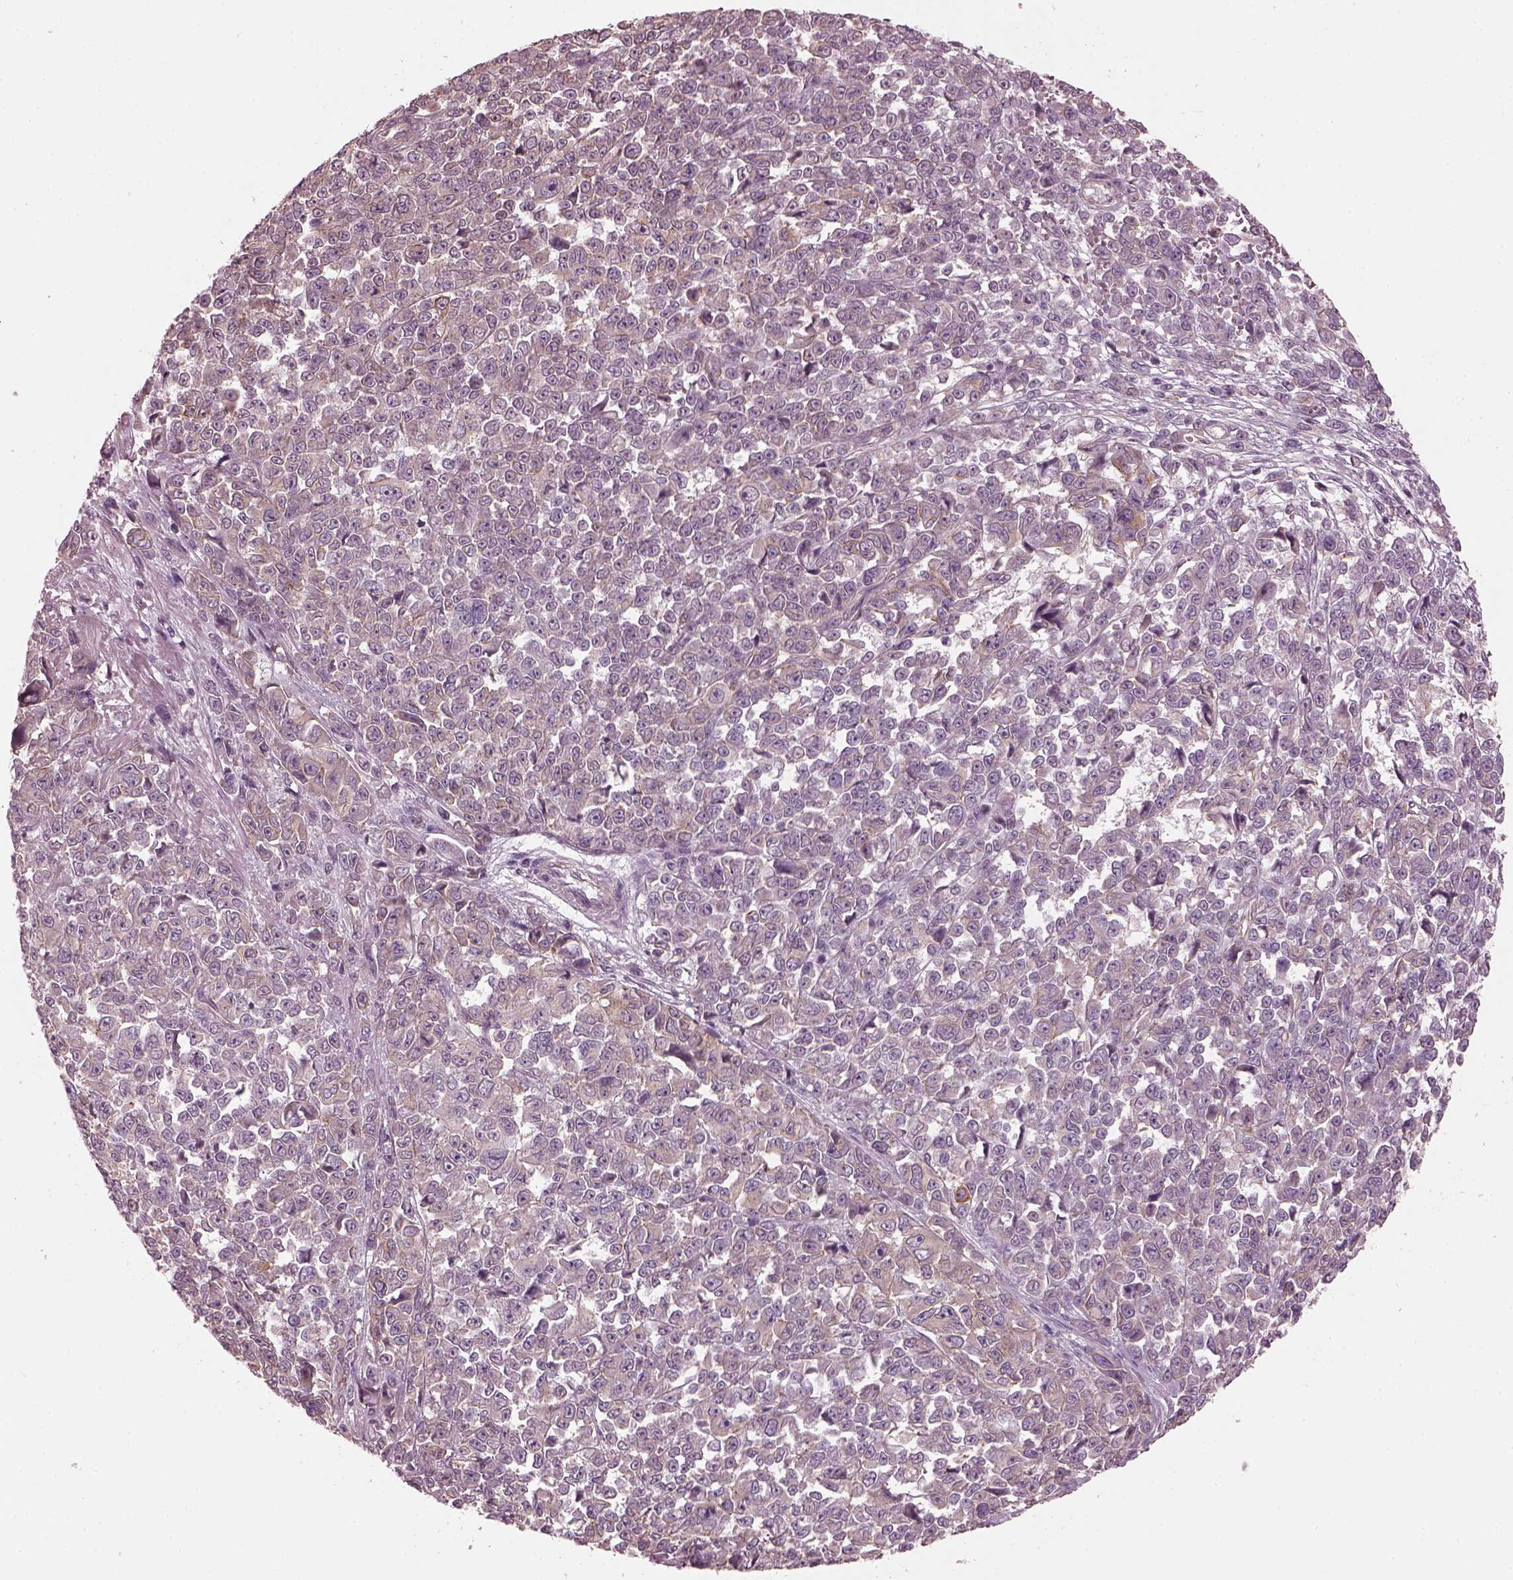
{"staining": {"intensity": "weak", "quantity": "25%-75%", "location": "cytoplasmic/membranous"}, "tissue": "melanoma", "cell_type": "Tumor cells", "image_type": "cancer", "snomed": [{"axis": "morphology", "description": "Malignant melanoma, NOS"}, {"axis": "topography", "description": "Skin"}], "caption": "Melanoma stained with DAB (3,3'-diaminobenzidine) immunohistochemistry (IHC) demonstrates low levels of weak cytoplasmic/membranous staining in about 25%-75% of tumor cells.", "gene": "ODAD1", "patient": {"sex": "female", "age": 95}}